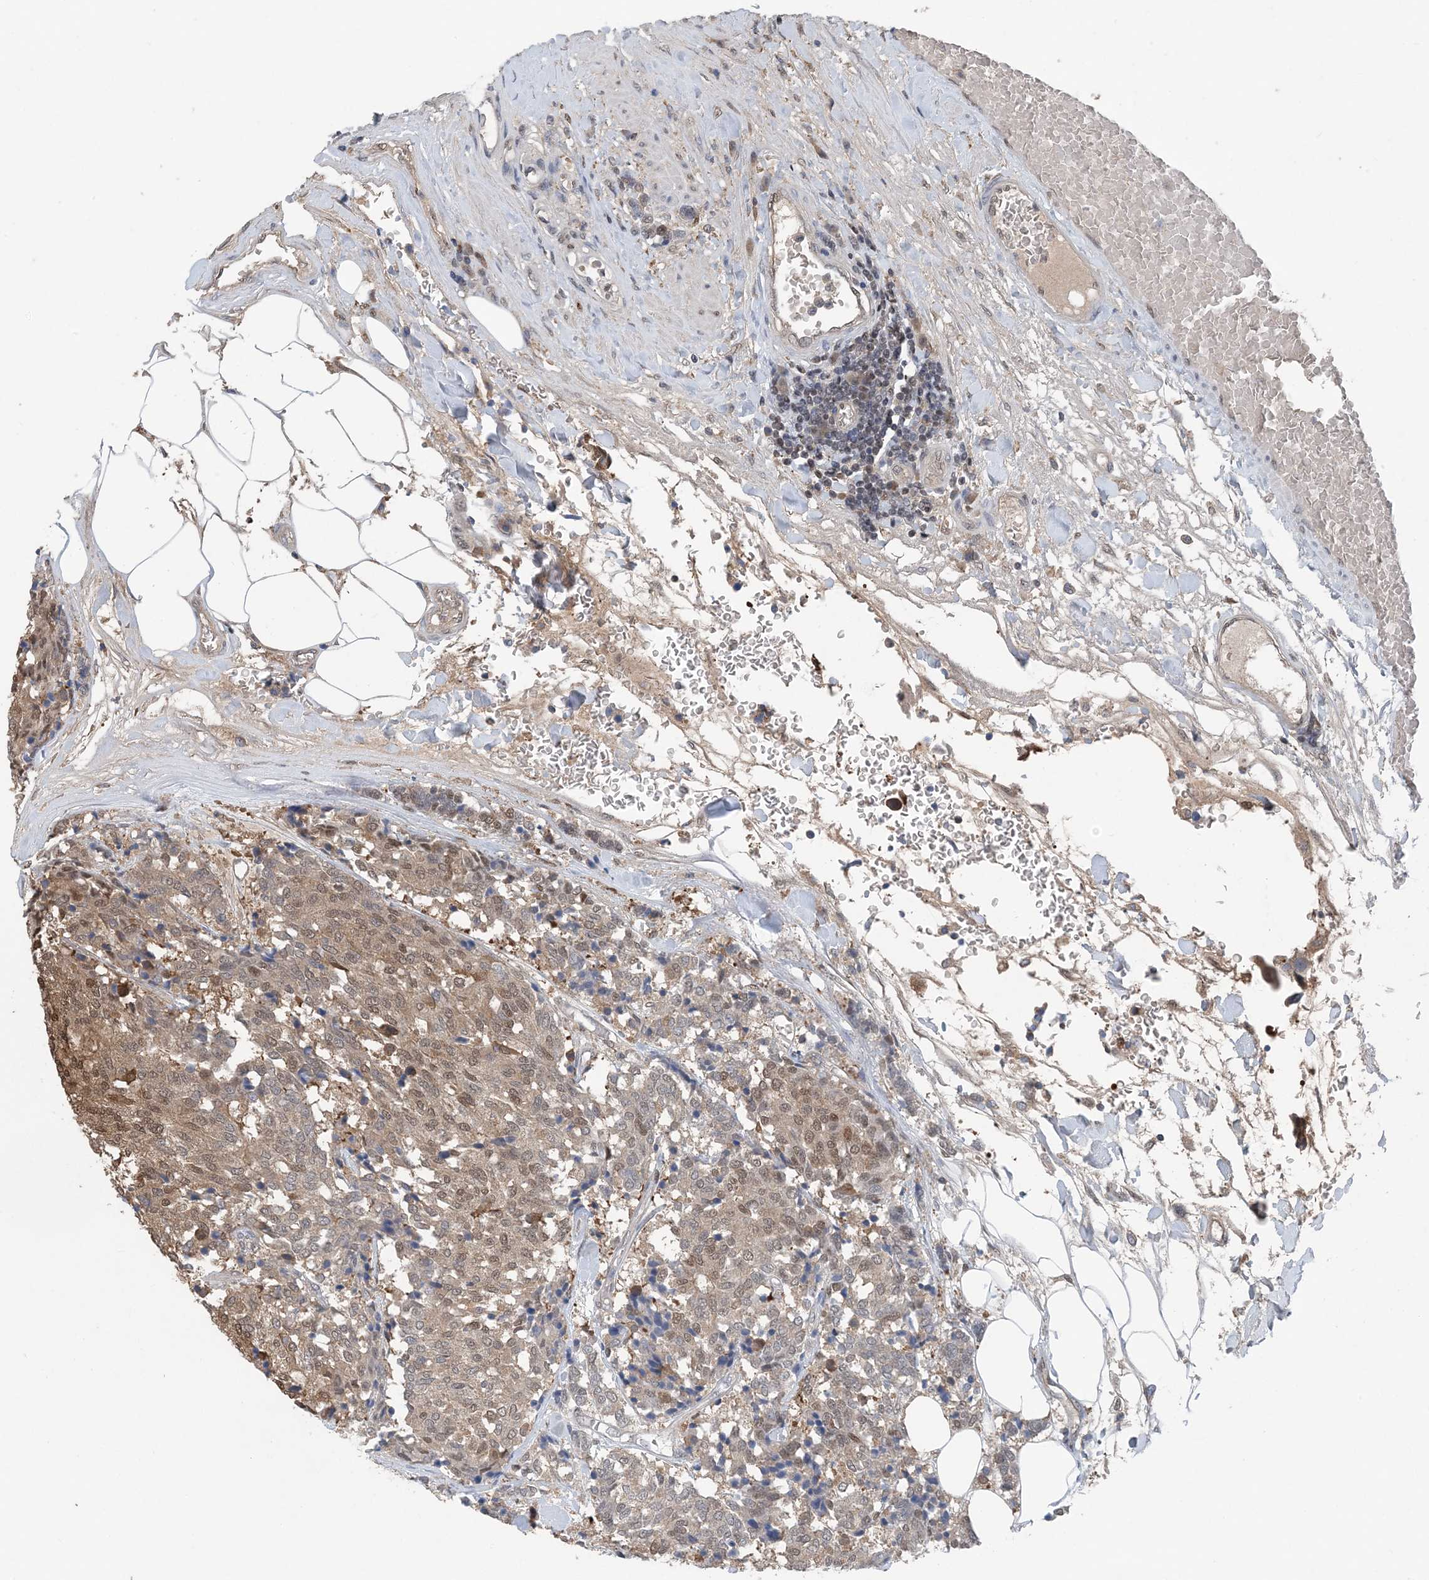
{"staining": {"intensity": "moderate", "quantity": ">75%", "location": "cytoplasmic/membranous,nuclear"}, "tissue": "carcinoid", "cell_type": "Tumor cells", "image_type": "cancer", "snomed": [{"axis": "morphology", "description": "Carcinoid, malignant, NOS"}, {"axis": "topography", "description": "Pancreas"}], "caption": "High-power microscopy captured an immunohistochemistry micrograph of carcinoid (malignant), revealing moderate cytoplasmic/membranous and nuclear expression in about >75% of tumor cells.", "gene": "HIKESHI", "patient": {"sex": "female", "age": 54}}